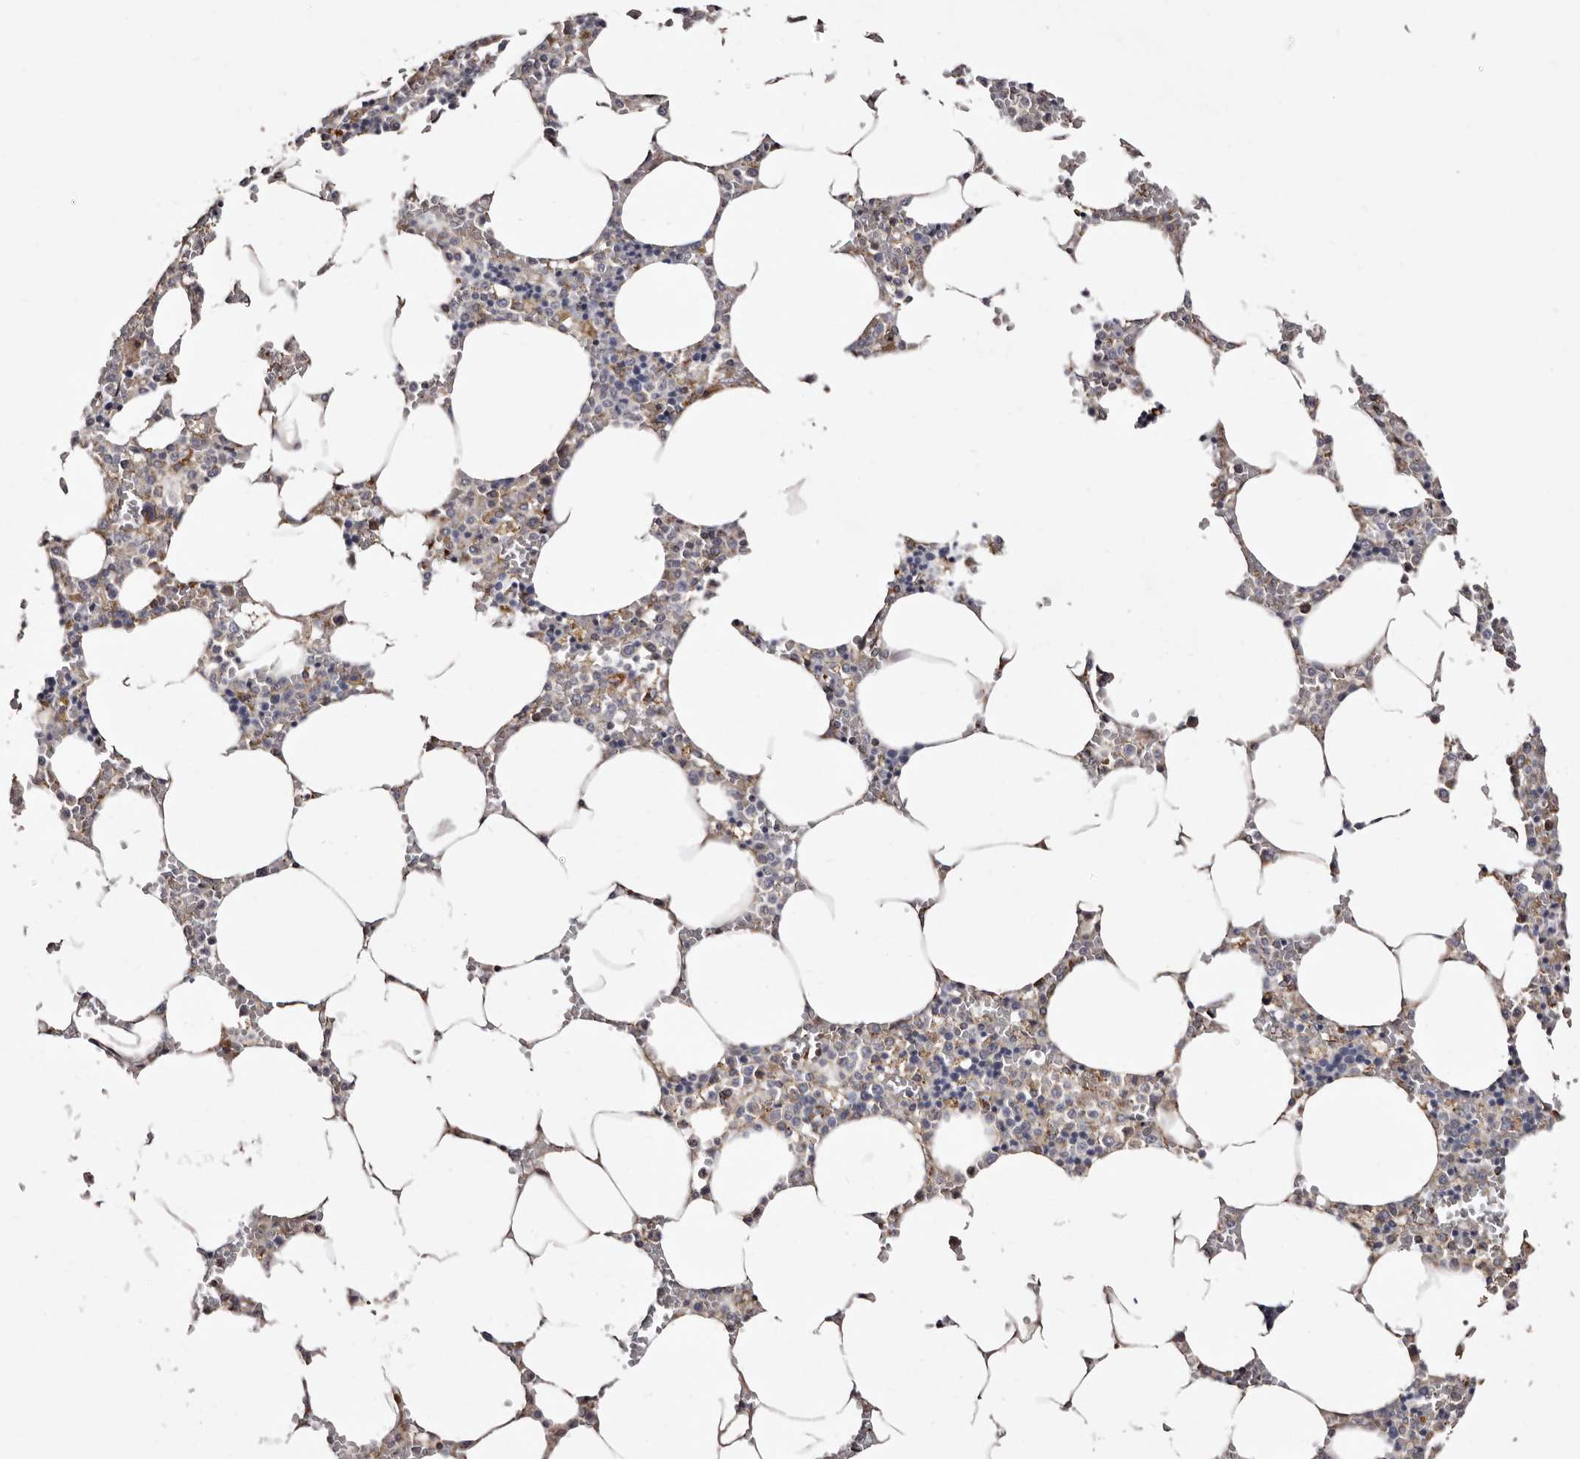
{"staining": {"intensity": "weak", "quantity": "<25%", "location": "cytoplasmic/membranous"}, "tissue": "bone marrow", "cell_type": "Hematopoietic cells", "image_type": "normal", "snomed": [{"axis": "morphology", "description": "Normal tissue, NOS"}, {"axis": "topography", "description": "Bone marrow"}], "caption": "IHC photomicrograph of unremarkable bone marrow: bone marrow stained with DAB demonstrates no significant protein staining in hematopoietic cells.", "gene": "LUZP1", "patient": {"sex": "male", "age": 70}}